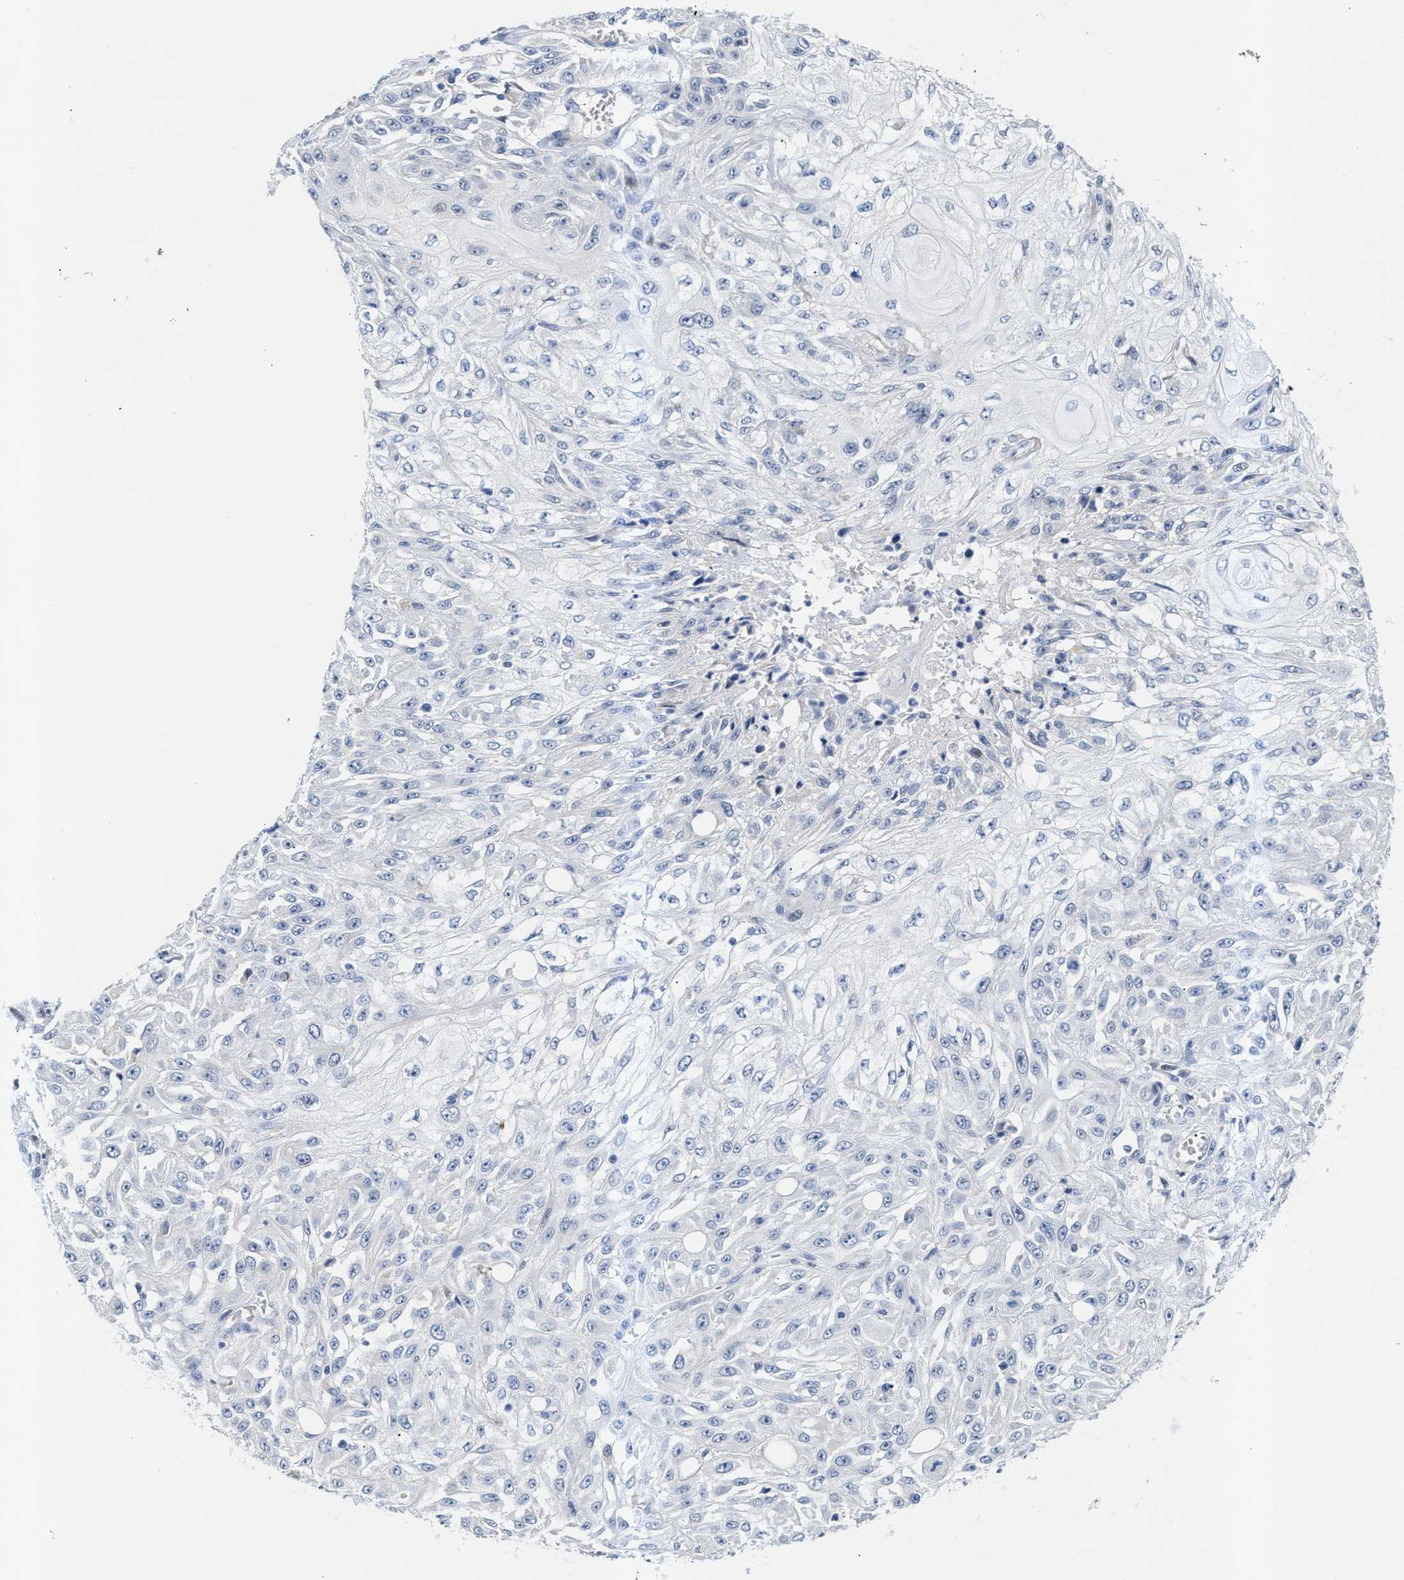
{"staining": {"intensity": "negative", "quantity": "none", "location": "none"}, "tissue": "skin cancer", "cell_type": "Tumor cells", "image_type": "cancer", "snomed": [{"axis": "morphology", "description": "Squamous cell carcinoma, NOS"}, {"axis": "morphology", "description": "Squamous cell carcinoma, metastatic, NOS"}, {"axis": "topography", "description": "Skin"}, {"axis": "topography", "description": "Lymph node"}], "caption": "High magnification brightfield microscopy of skin metastatic squamous cell carcinoma stained with DAB (brown) and counterstained with hematoxylin (blue): tumor cells show no significant positivity.", "gene": "JAG1", "patient": {"sex": "male", "age": 75}}